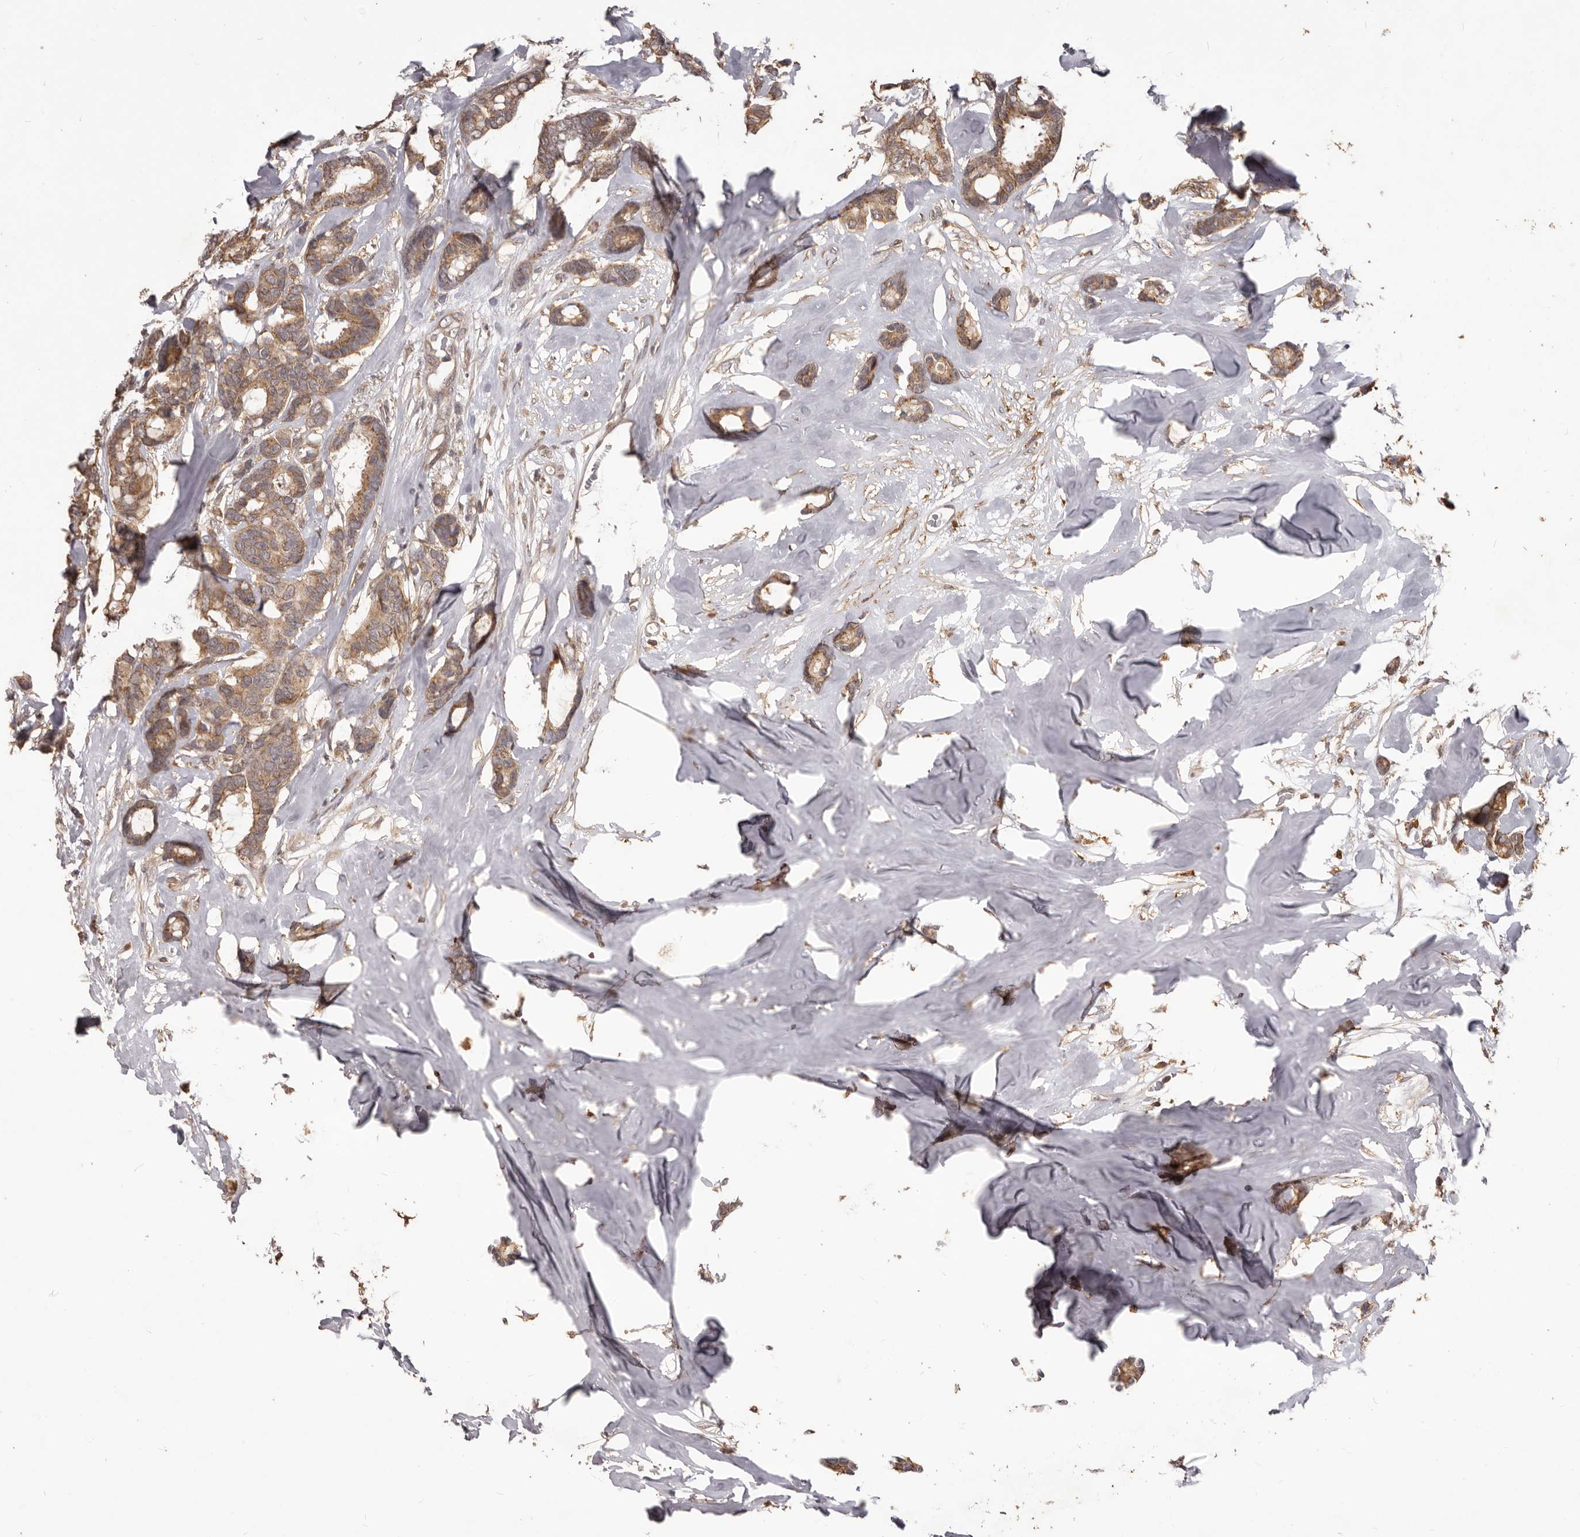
{"staining": {"intensity": "moderate", "quantity": ">75%", "location": "cytoplasmic/membranous"}, "tissue": "breast cancer", "cell_type": "Tumor cells", "image_type": "cancer", "snomed": [{"axis": "morphology", "description": "Duct carcinoma"}, {"axis": "topography", "description": "Breast"}], "caption": "A brown stain shows moderate cytoplasmic/membranous staining of a protein in breast cancer (invasive ductal carcinoma) tumor cells. The protein of interest is shown in brown color, while the nuclei are stained blue.", "gene": "MTO1", "patient": {"sex": "female", "age": 87}}